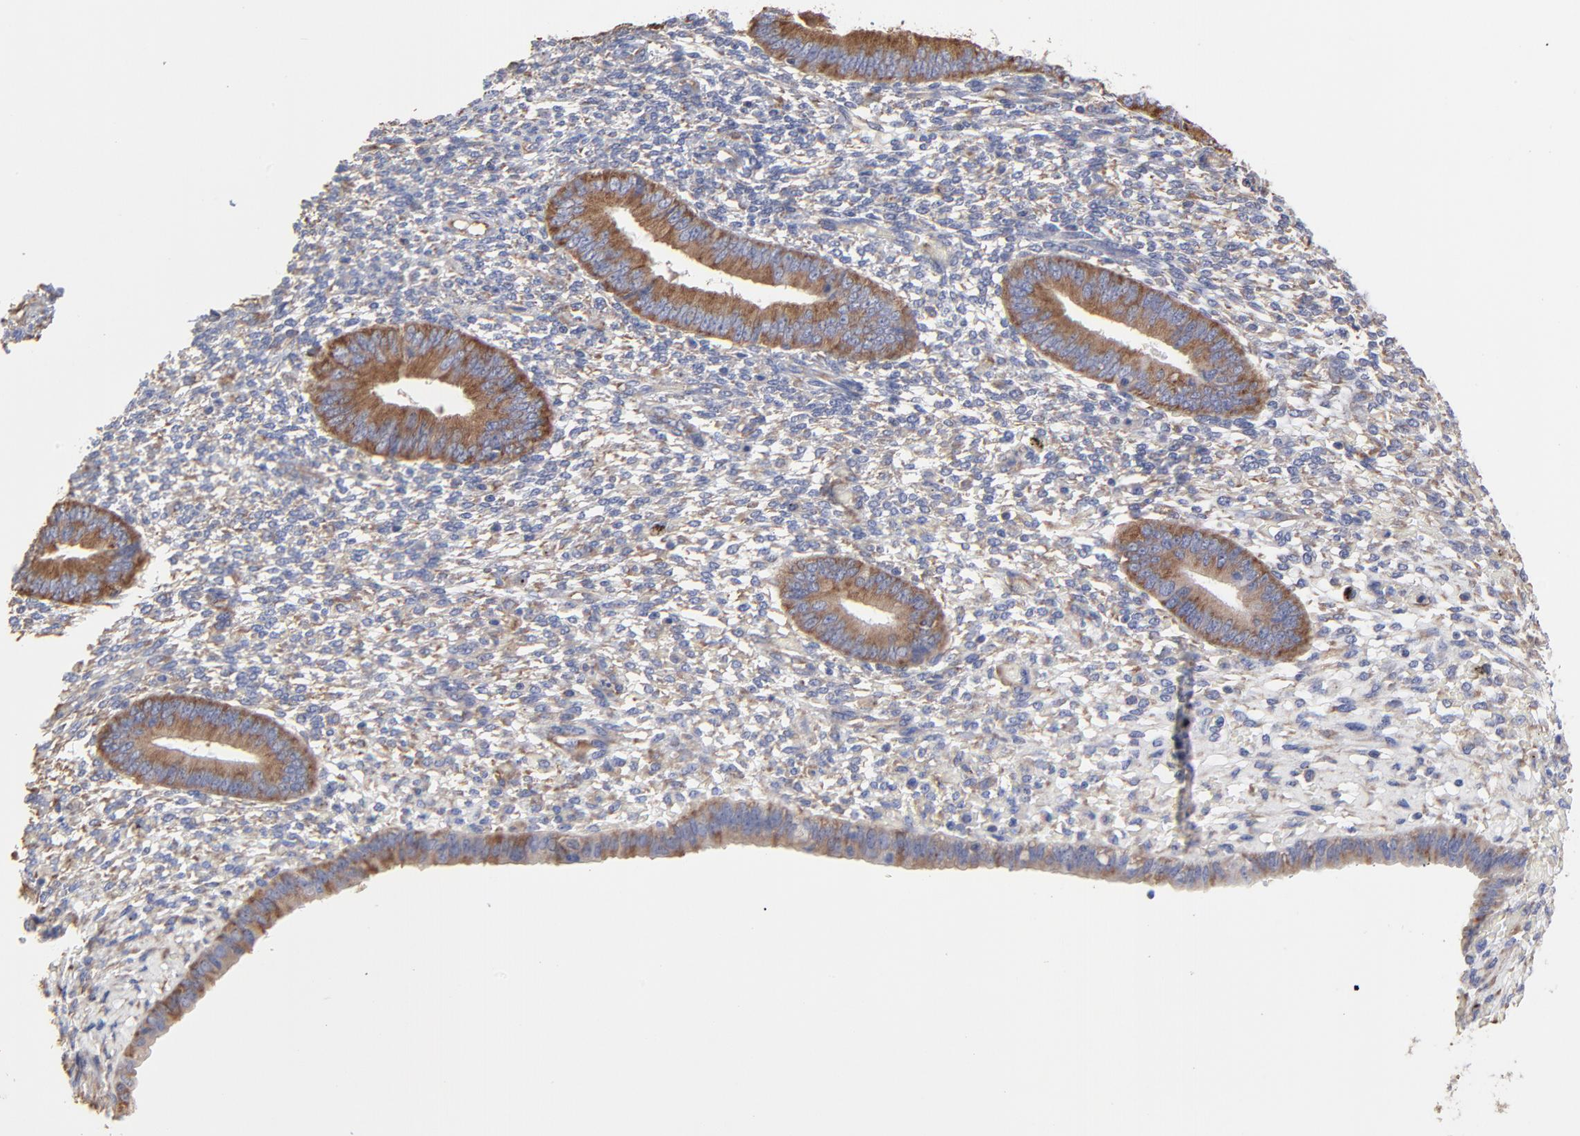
{"staining": {"intensity": "weak", "quantity": ">75%", "location": "cytoplasmic/membranous"}, "tissue": "endometrium", "cell_type": "Cells in endometrial stroma", "image_type": "normal", "snomed": [{"axis": "morphology", "description": "Normal tissue, NOS"}, {"axis": "topography", "description": "Endometrium"}], "caption": "A low amount of weak cytoplasmic/membranous positivity is seen in approximately >75% of cells in endometrial stroma in normal endometrium.", "gene": "RPL3", "patient": {"sex": "female", "age": 42}}